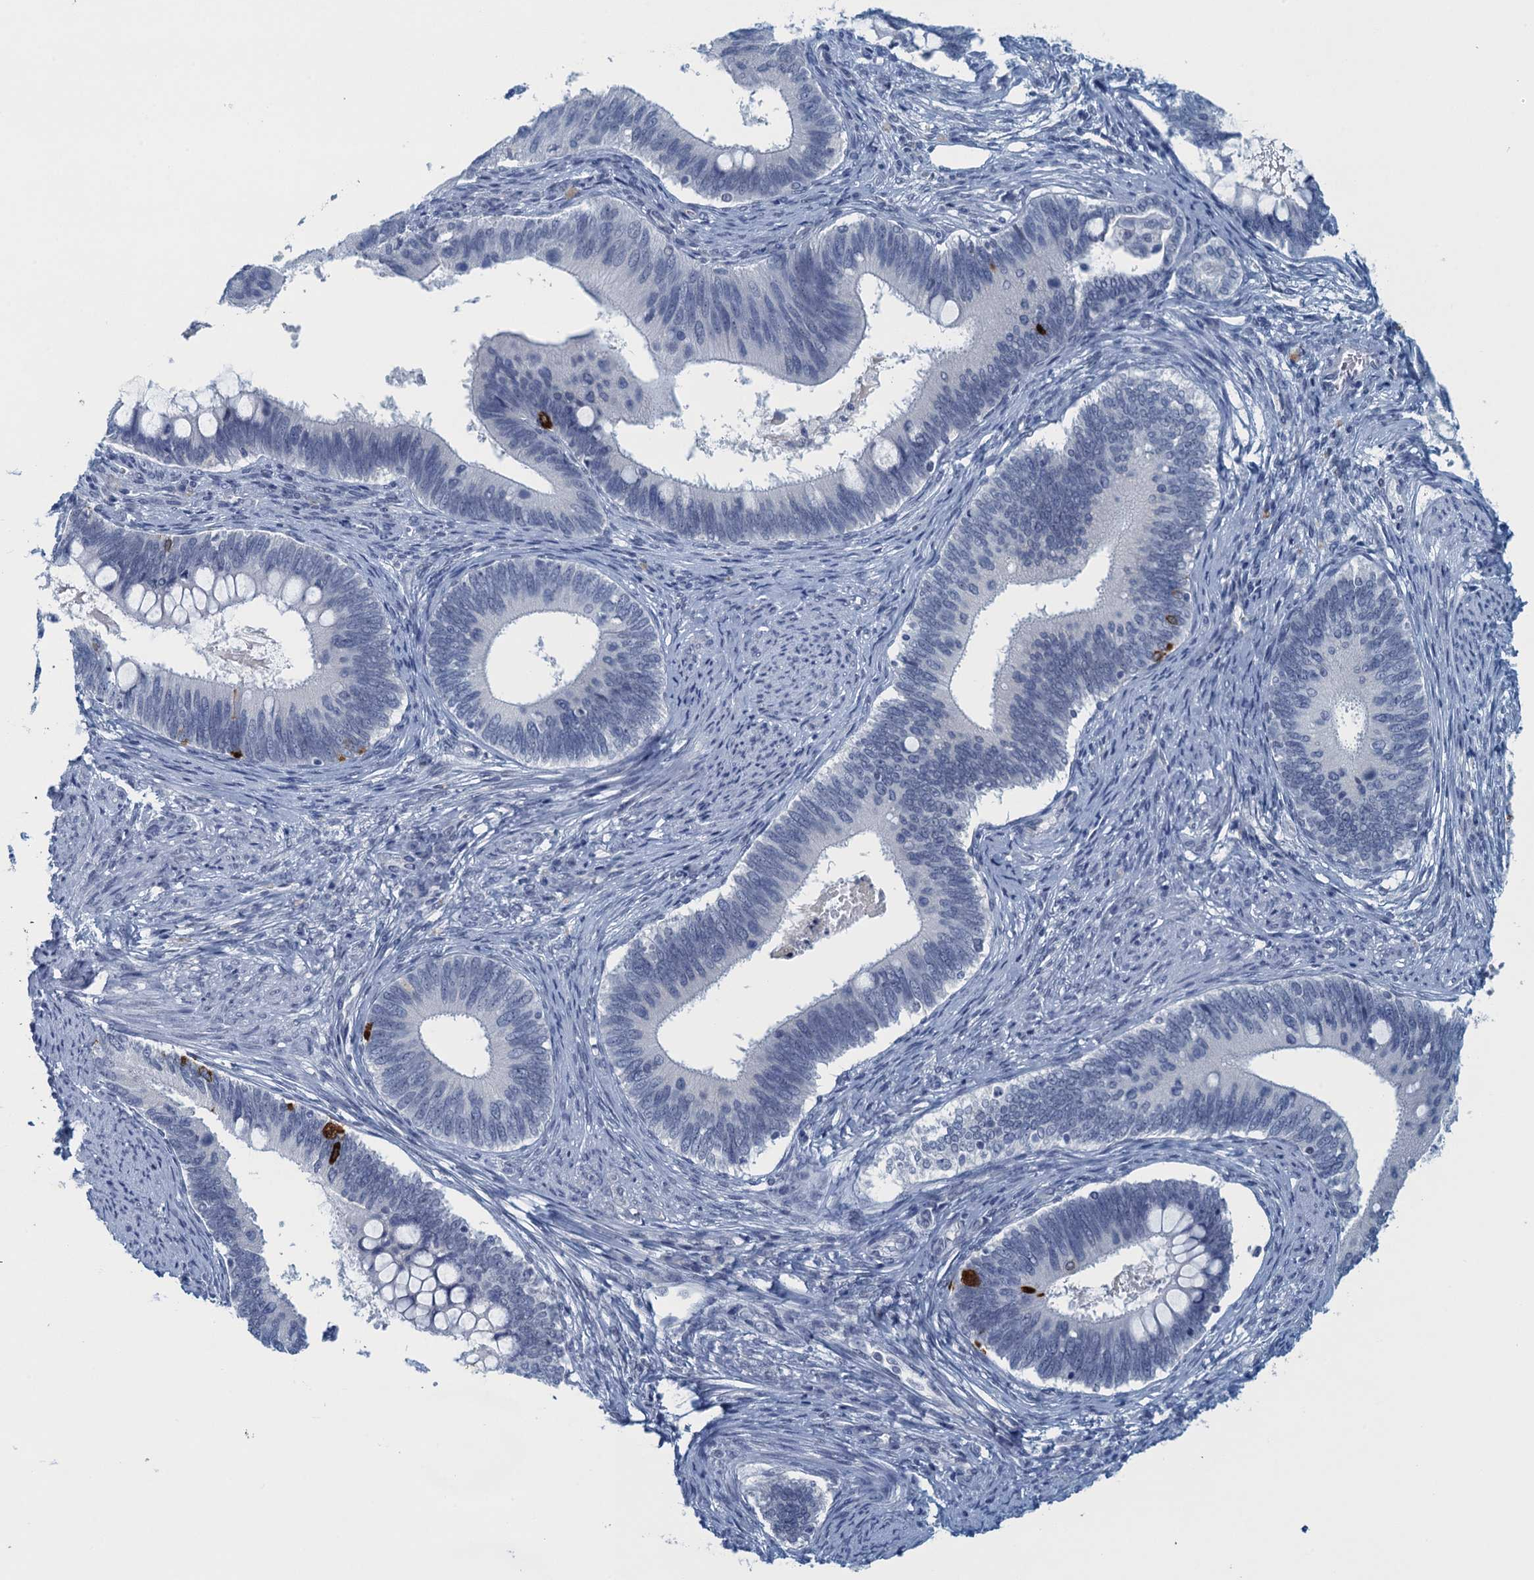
{"staining": {"intensity": "negative", "quantity": "none", "location": "none"}, "tissue": "cervical cancer", "cell_type": "Tumor cells", "image_type": "cancer", "snomed": [{"axis": "morphology", "description": "Adenocarcinoma, NOS"}, {"axis": "topography", "description": "Cervix"}], "caption": "Cervical cancer (adenocarcinoma) was stained to show a protein in brown. There is no significant staining in tumor cells.", "gene": "ENSG00000131152", "patient": {"sex": "female", "age": 42}}